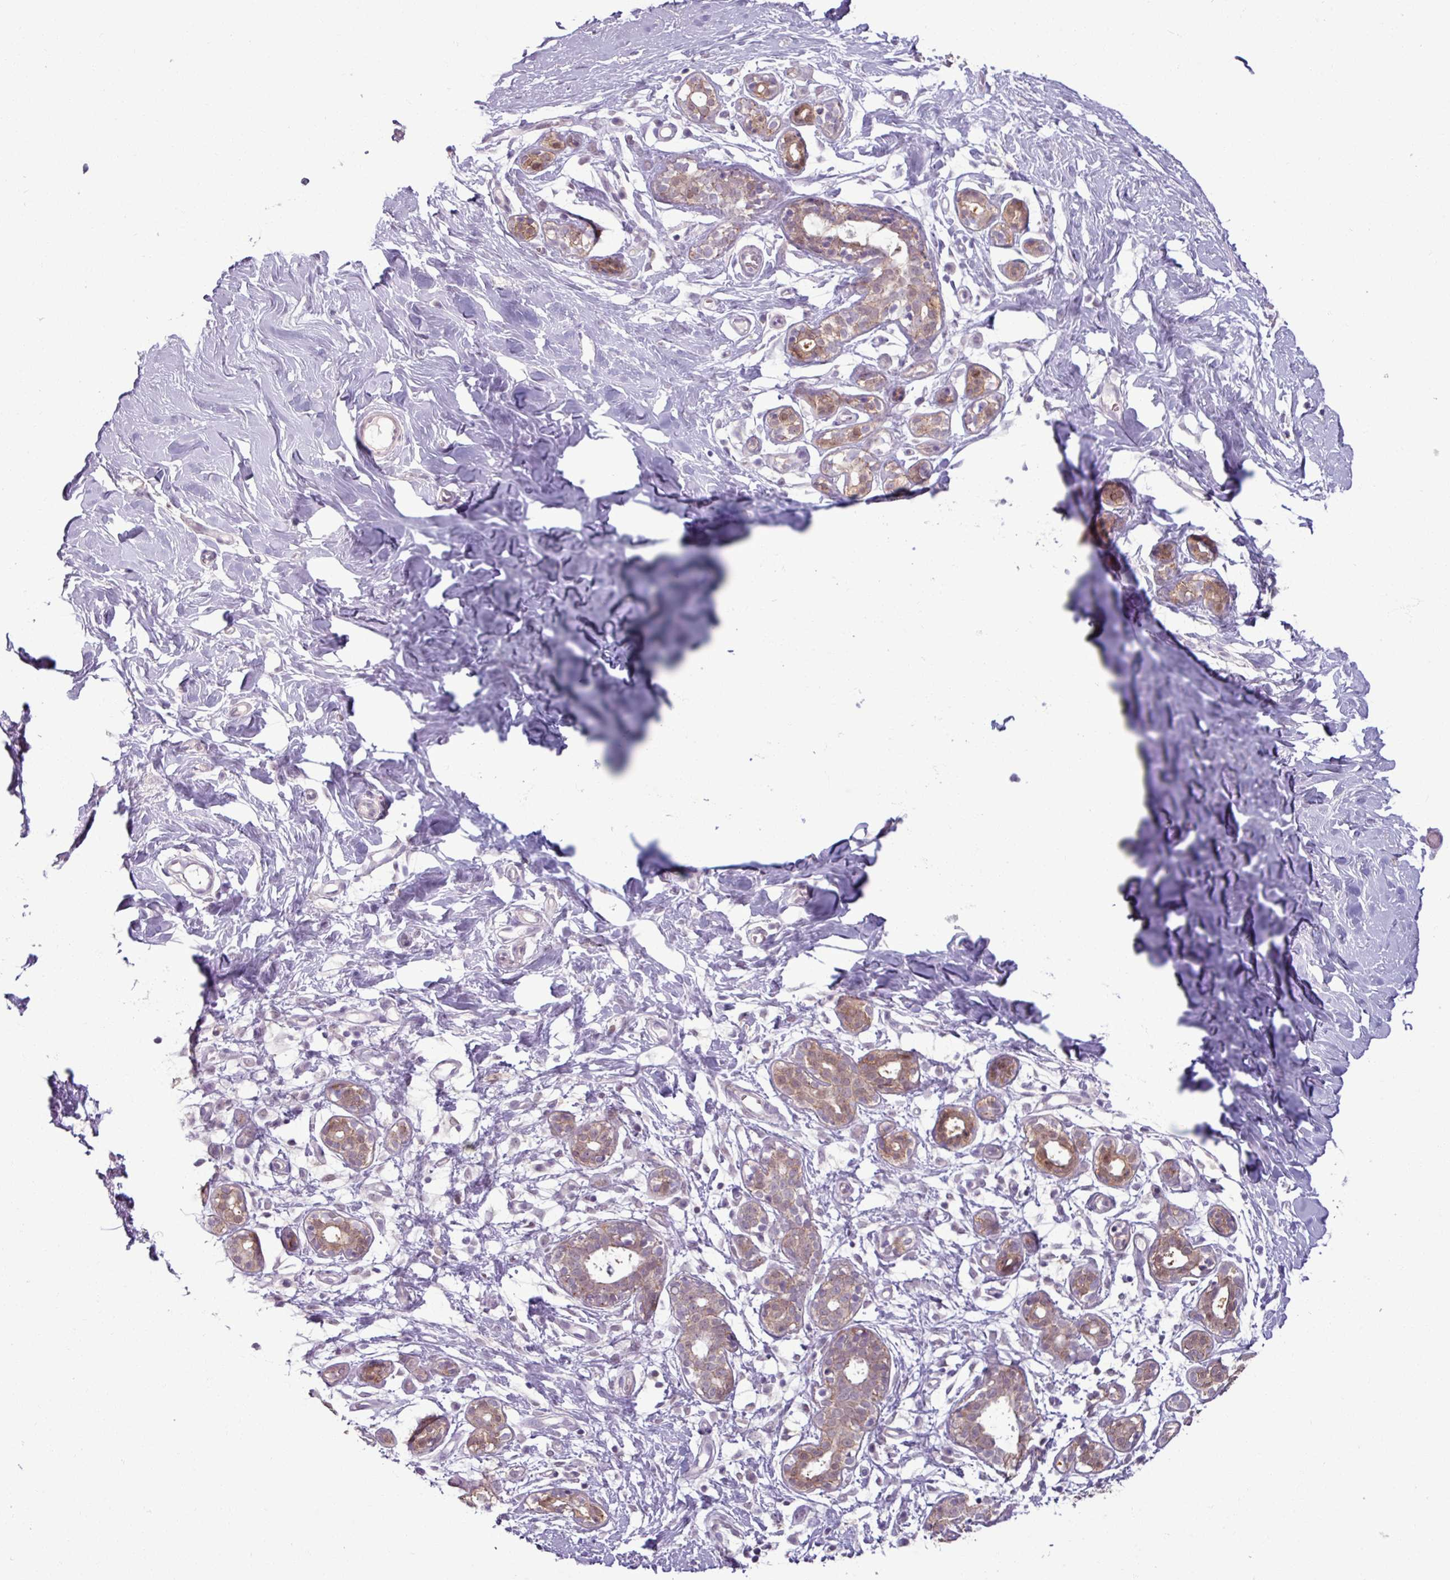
{"staining": {"intensity": "negative", "quantity": "none", "location": "none"}, "tissue": "breast", "cell_type": "Adipocytes", "image_type": "normal", "snomed": [{"axis": "morphology", "description": "Normal tissue, NOS"}, {"axis": "topography", "description": "Breast"}], "caption": "This is an immunohistochemistry micrograph of benign human breast. There is no staining in adipocytes.", "gene": "PNMA6A", "patient": {"sex": "female", "age": 27}}